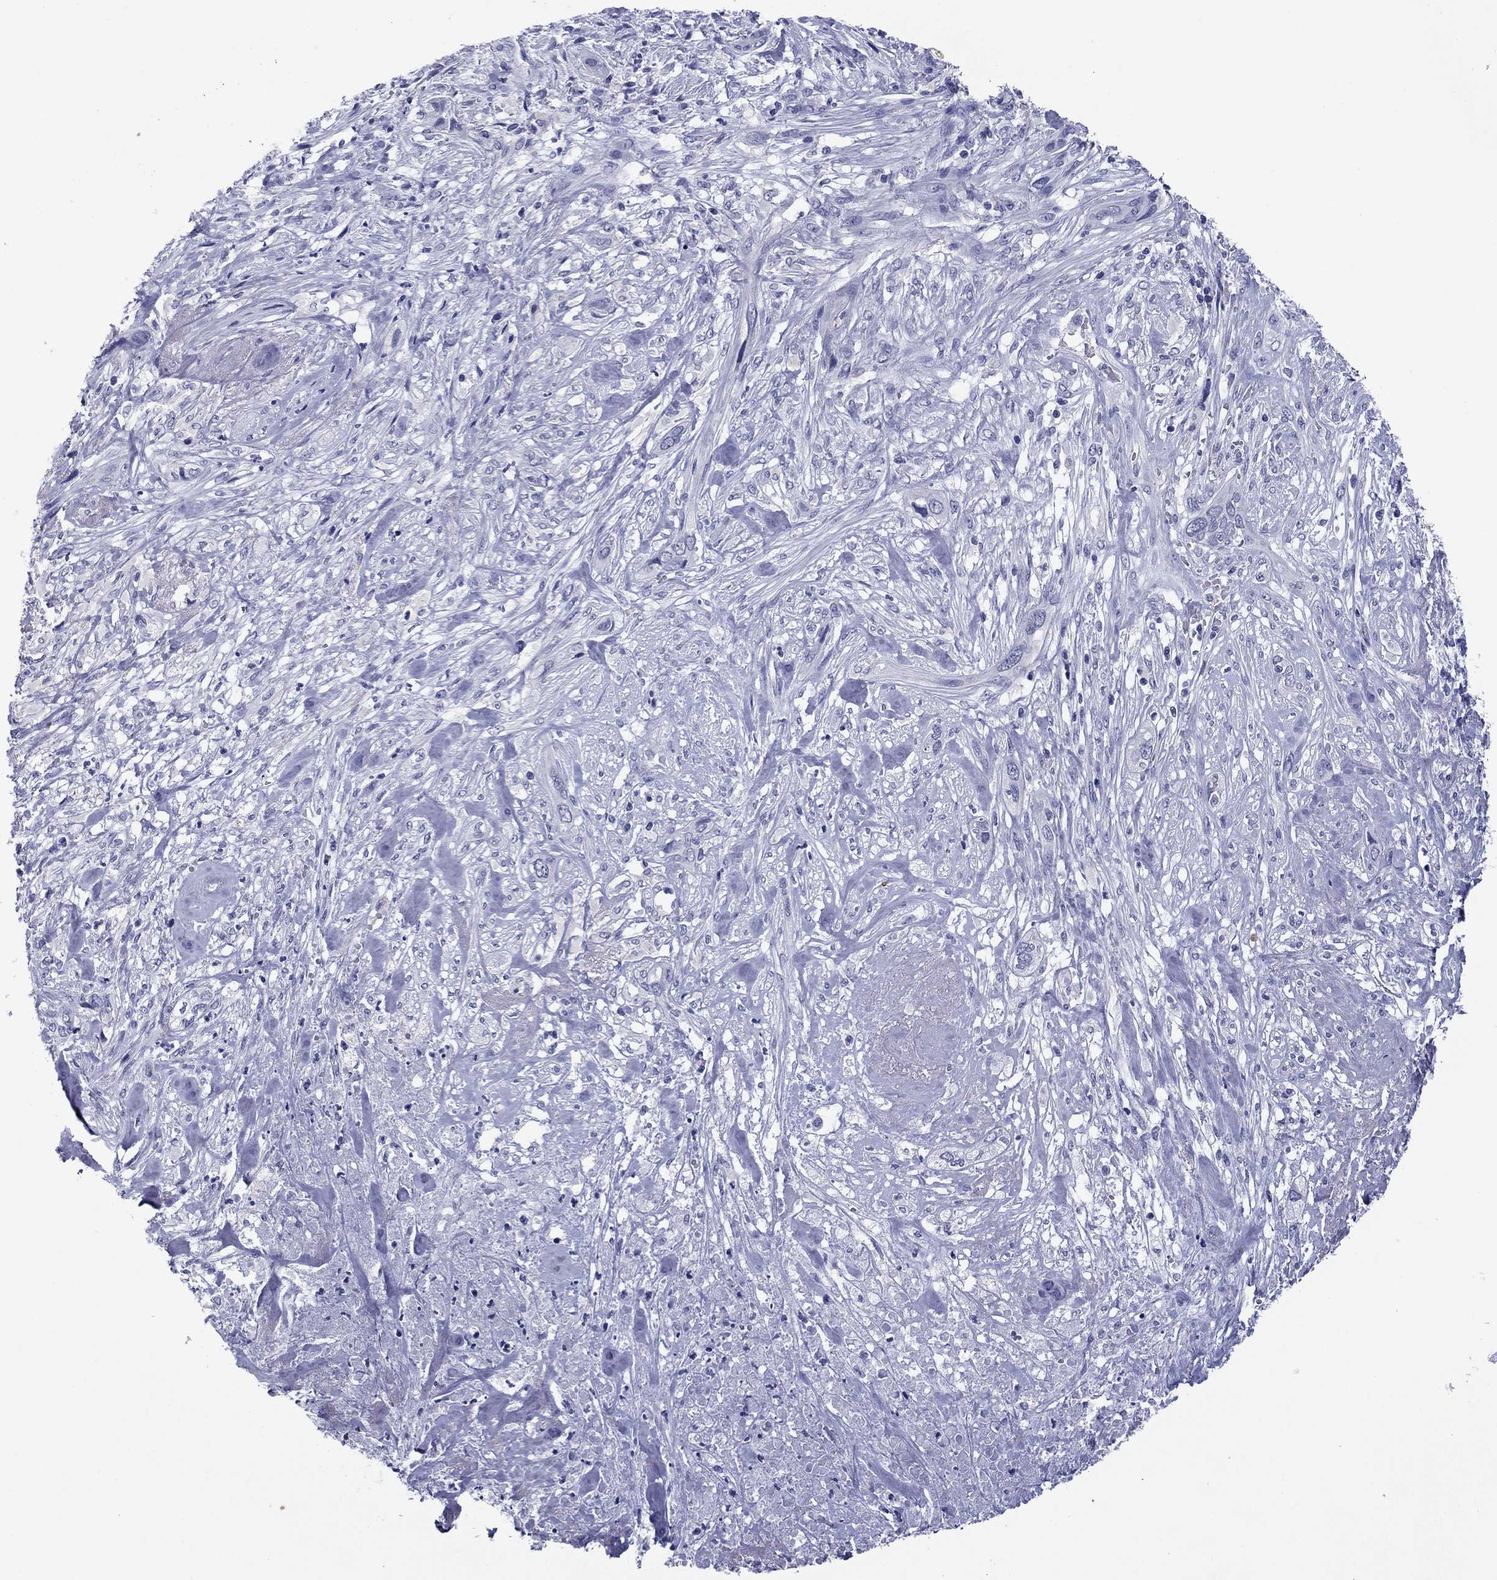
{"staining": {"intensity": "negative", "quantity": "none", "location": "none"}, "tissue": "cervical cancer", "cell_type": "Tumor cells", "image_type": "cancer", "snomed": [{"axis": "morphology", "description": "Squamous cell carcinoma, NOS"}, {"axis": "topography", "description": "Cervix"}], "caption": "A high-resolution image shows immunohistochemistry staining of squamous cell carcinoma (cervical), which demonstrates no significant expression in tumor cells.", "gene": "TCFL5", "patient": {"sex": "female", "age": 57}}